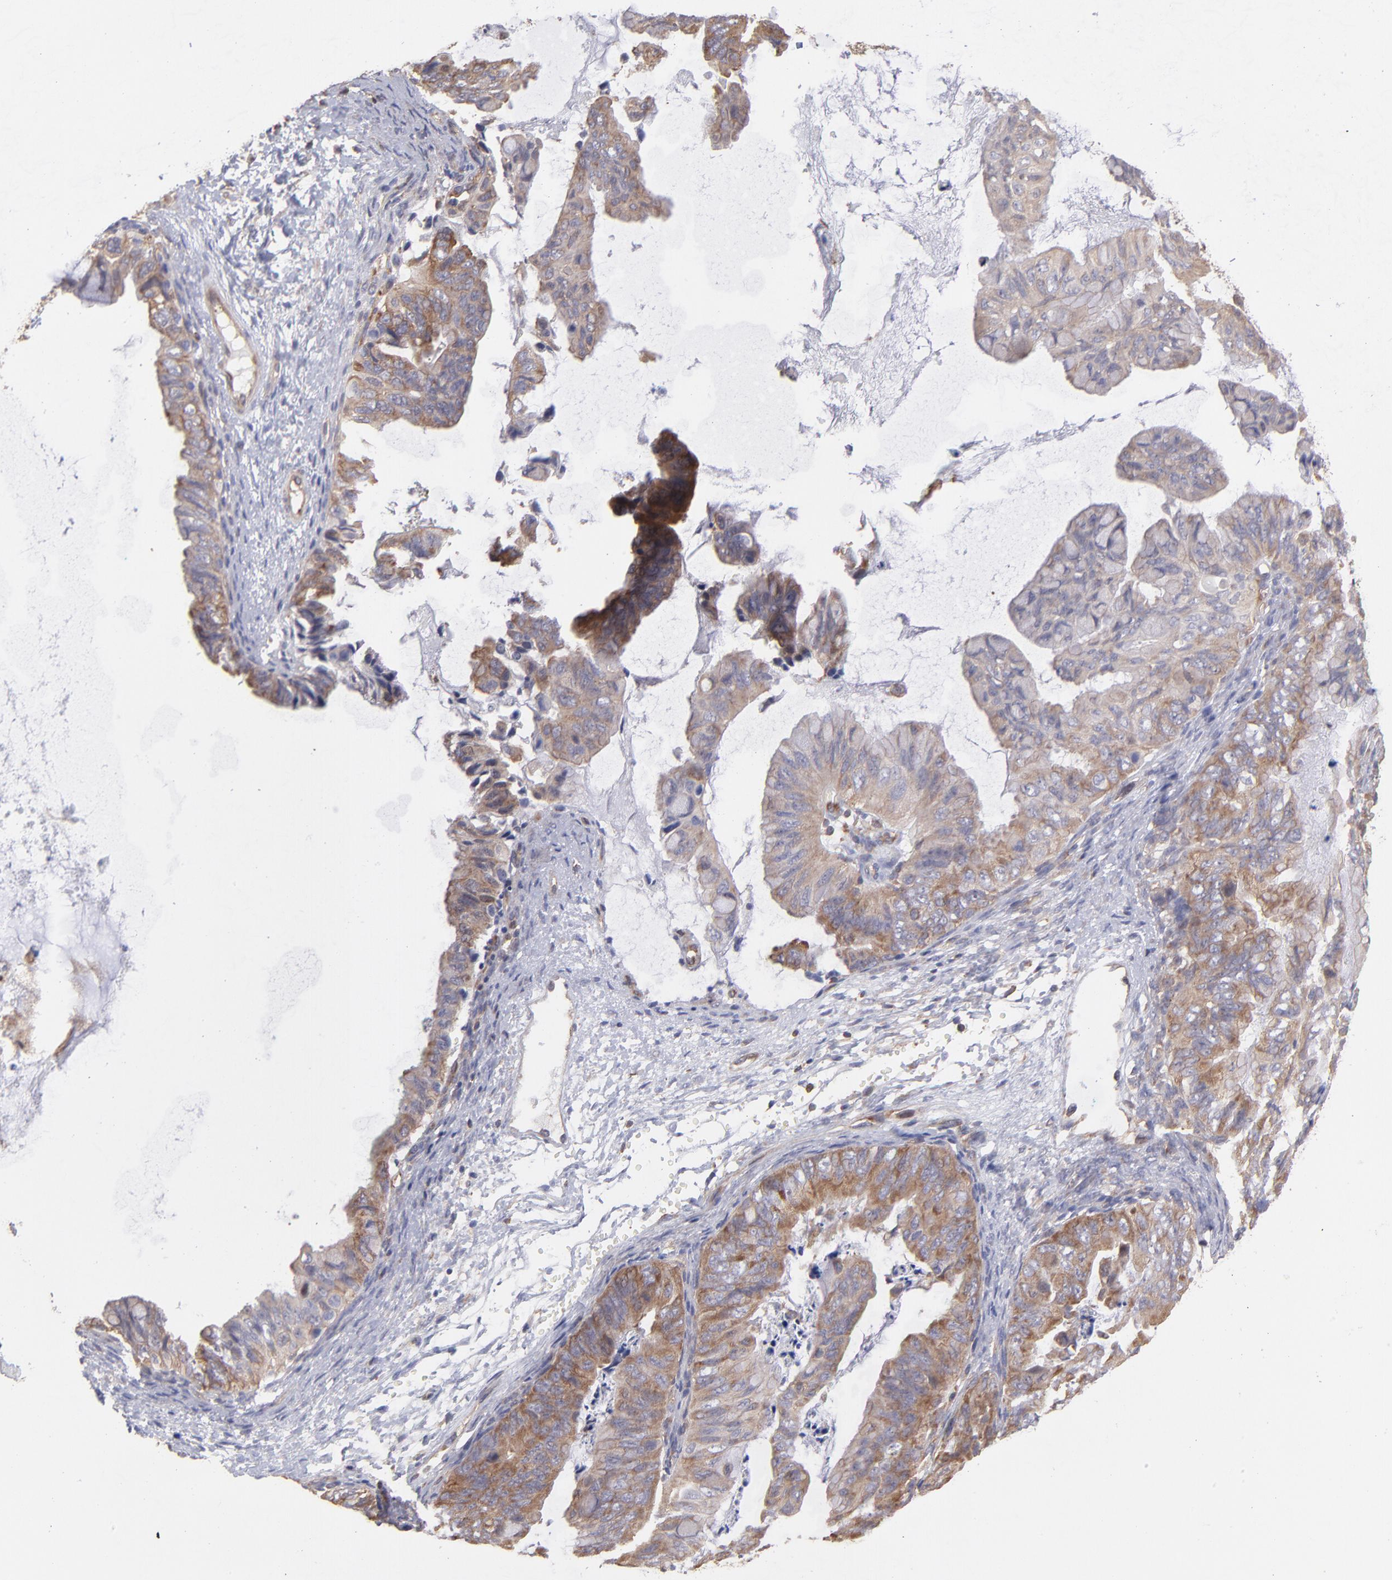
{"staining": {"intensity": "weak", "quantity": ">75%", "location": "cytoplasmic/membranous"}, "tissue": "ovarian cancer", "cell_type": "Tumor cells", "image_type": "cancer", "snomed": [{"axis": "morphology", "description": "Cystadenocarcinoma, mucinous, NOS"}, {"axis": "topography", "description": "Ovary"}], "caption": "Tumor cells exhibit low levels of weak cytoplasmic/membranous expression in approximately >75% of cells in human ovarian mucinous cystadenocarcinoma. (IHC, brightfield microscopy, high magnification).", "gene": "MAPRE1", "patient": {"sex": "female", "age": 36}}